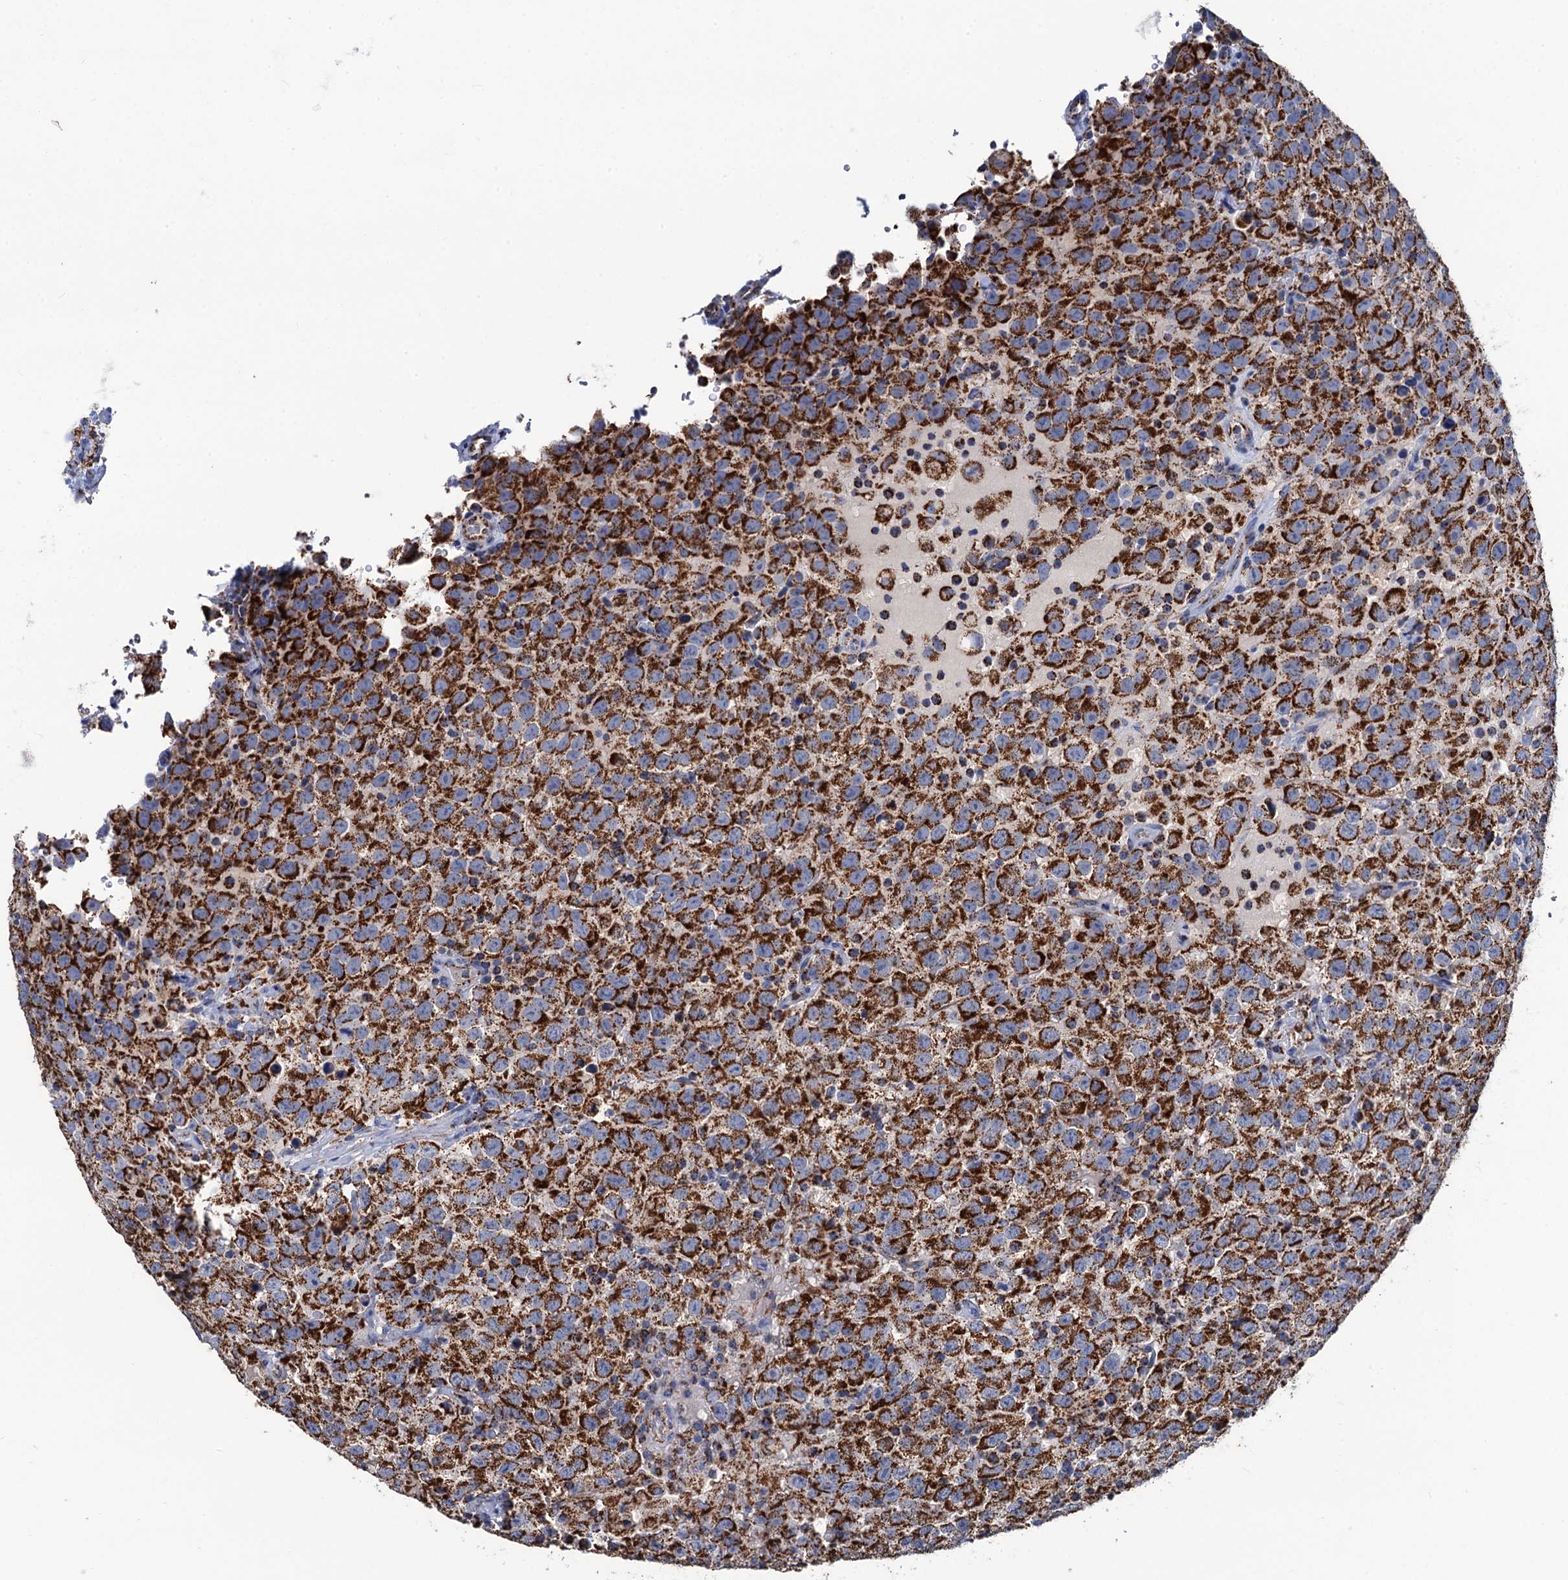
{"staining": {"intensity": "strong", "quantity": ">75%", "location": "cytoplasmic/membranous"}, "tissue": "testis cancer", "cell_type": "Tumor cells", "image_type": "cancer", "snomed": [{"axis": "morphology", "description": "Seminoma, NOS"}, {"axis": "topography", "description": "Testis"}], "caption": "Immunohistochemistry of testis cancer displays high levels of strong cytoplasmic/membranous staining in about >75% of tumor cells. The staining is performed using DAB brown chromogen to label protein expression. The nuclei are counter-stained blue using hematoxylin.", "gene": "IVD", "patient": {"sex": "male", "age": 41}}